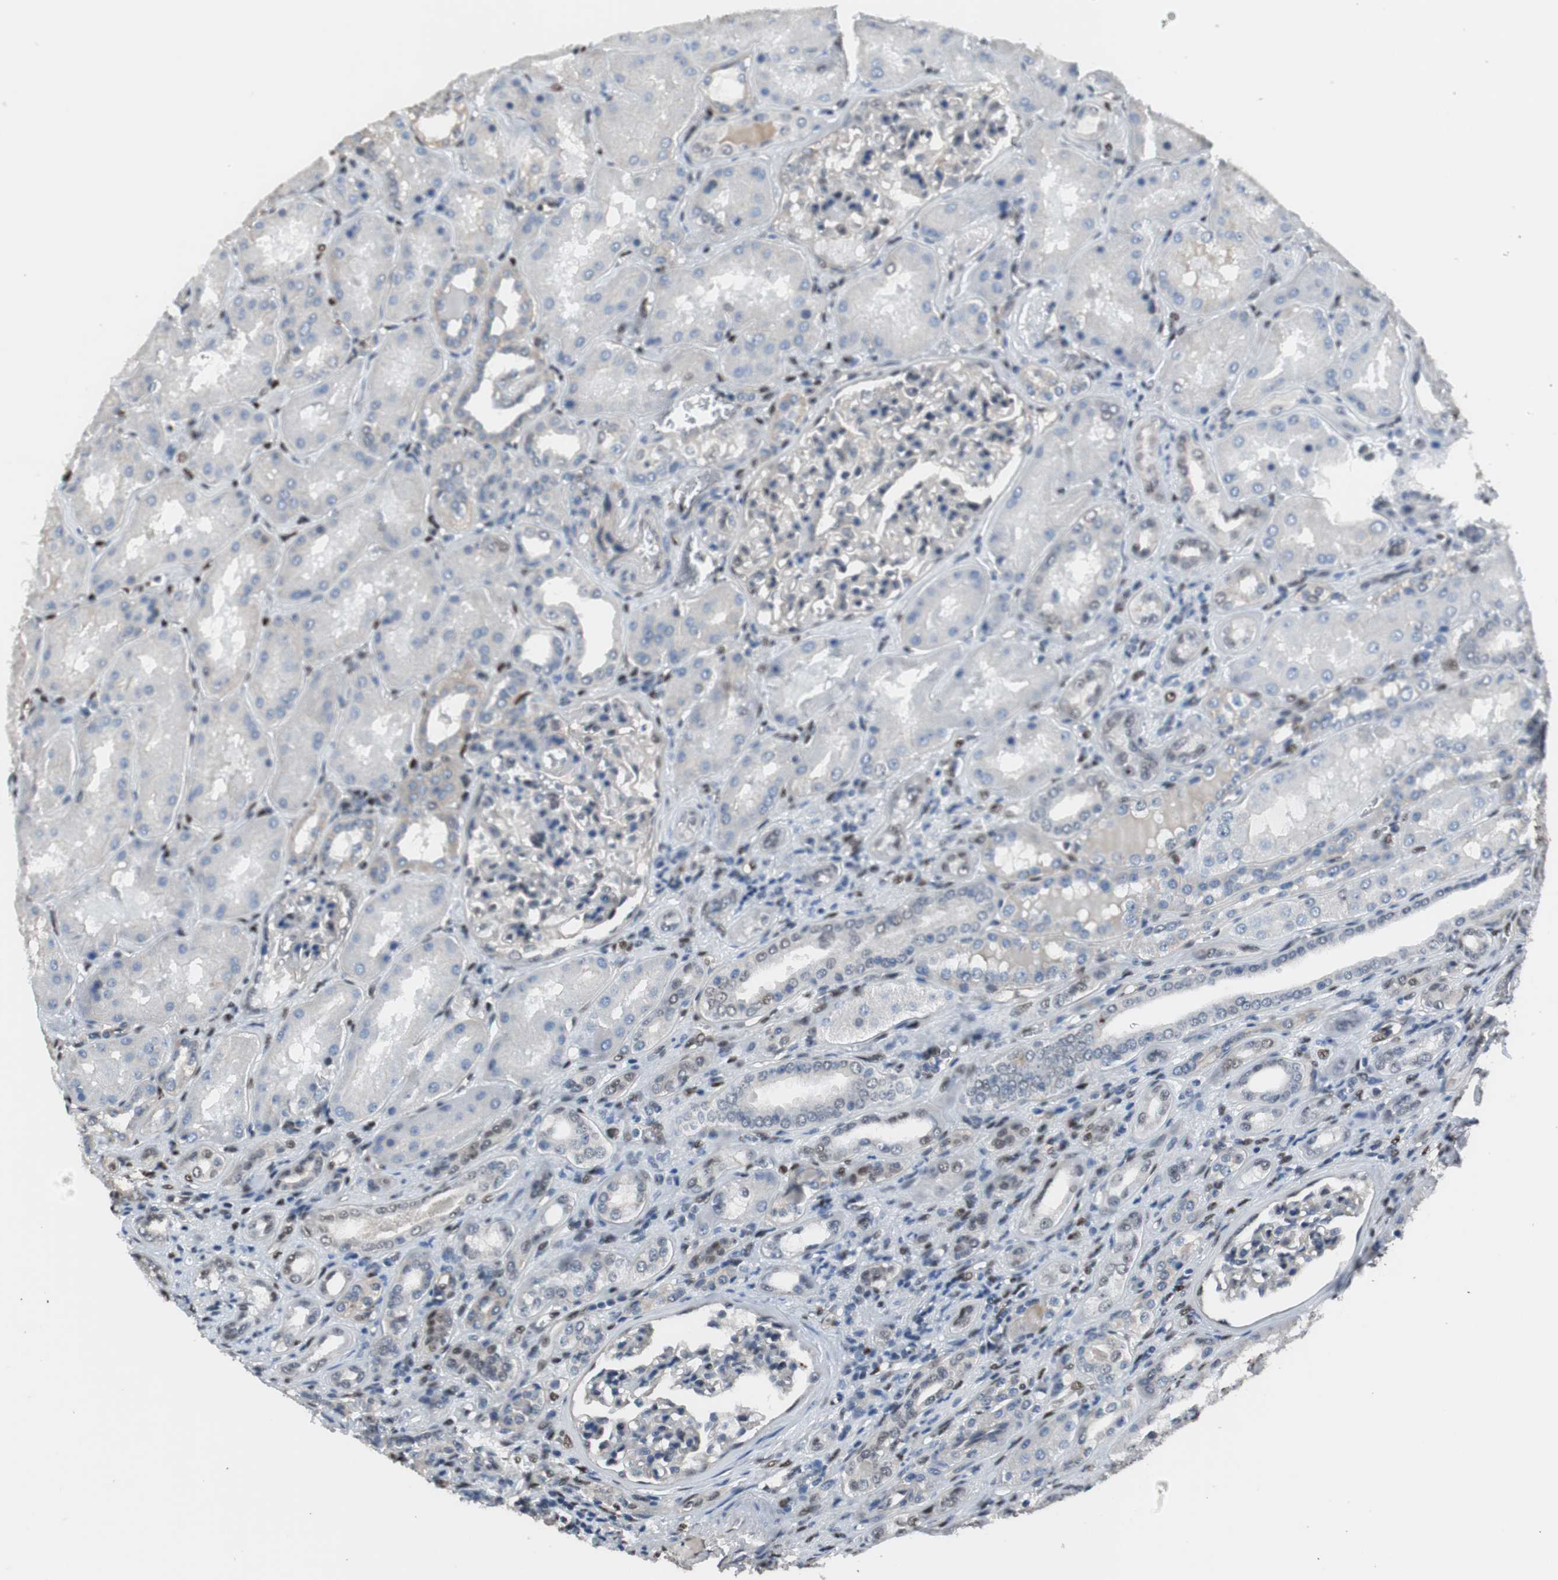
{"staining": {"intensity": "moderate", "quantity": "<25%", "location": "nuclear"}, "tissue": "kidney", "cell_type": "Cells in glomeruli", "image_type": "normal", "snomed": [{"axis": "morphology", "description": "Normal tissue, NOS"}, {"axis": "topography", "description": "Kidney"}], "caption": "The micrograph reveals a brown stain indicating the presence of a protein in the nuclear of cells in glomeruli in kidney.", "gene": "PML", "patient": {"sex": "female", "age": 56}}